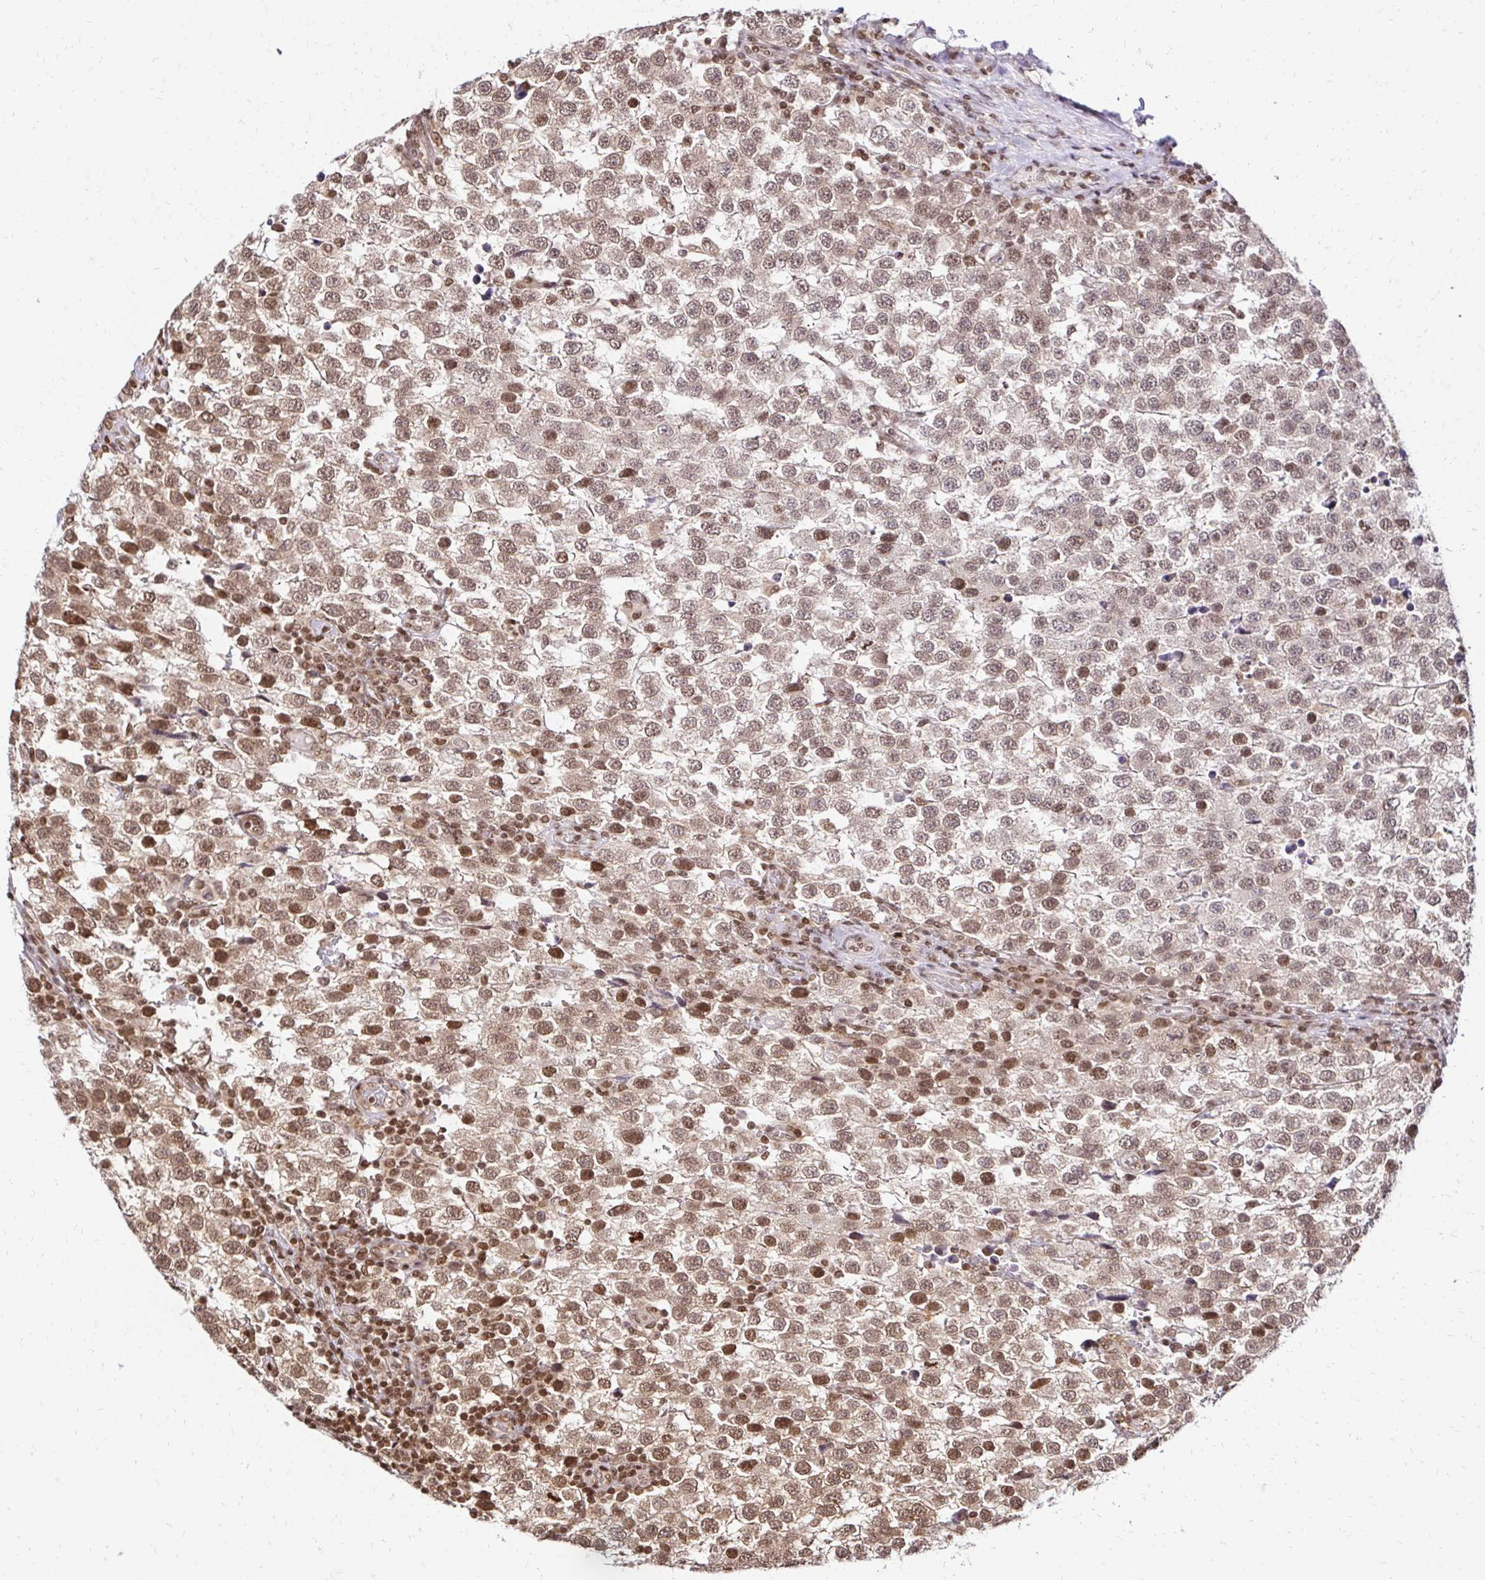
{"staining": {"intensity": "moderate", "quantity": ">75%", "location": "cytoplasmic/membranous,nuclear"}, "tissue": "testis cancer", "cell_type": "Tumor cells", "image_type": "cancer", "snomed": [{"axis": "morphology", "description": "Seminoma, NOS"}, {"axis": "topography", "description": "Testis"}], "caption": "A photomicrograph of human testis cancer stained for a protein exhibits moderate cytoplasmic/membranous and nuclear brown staining in tumor cells.", "gene": "GLYR1", "patient": {"sex": "male", "age": 34}}